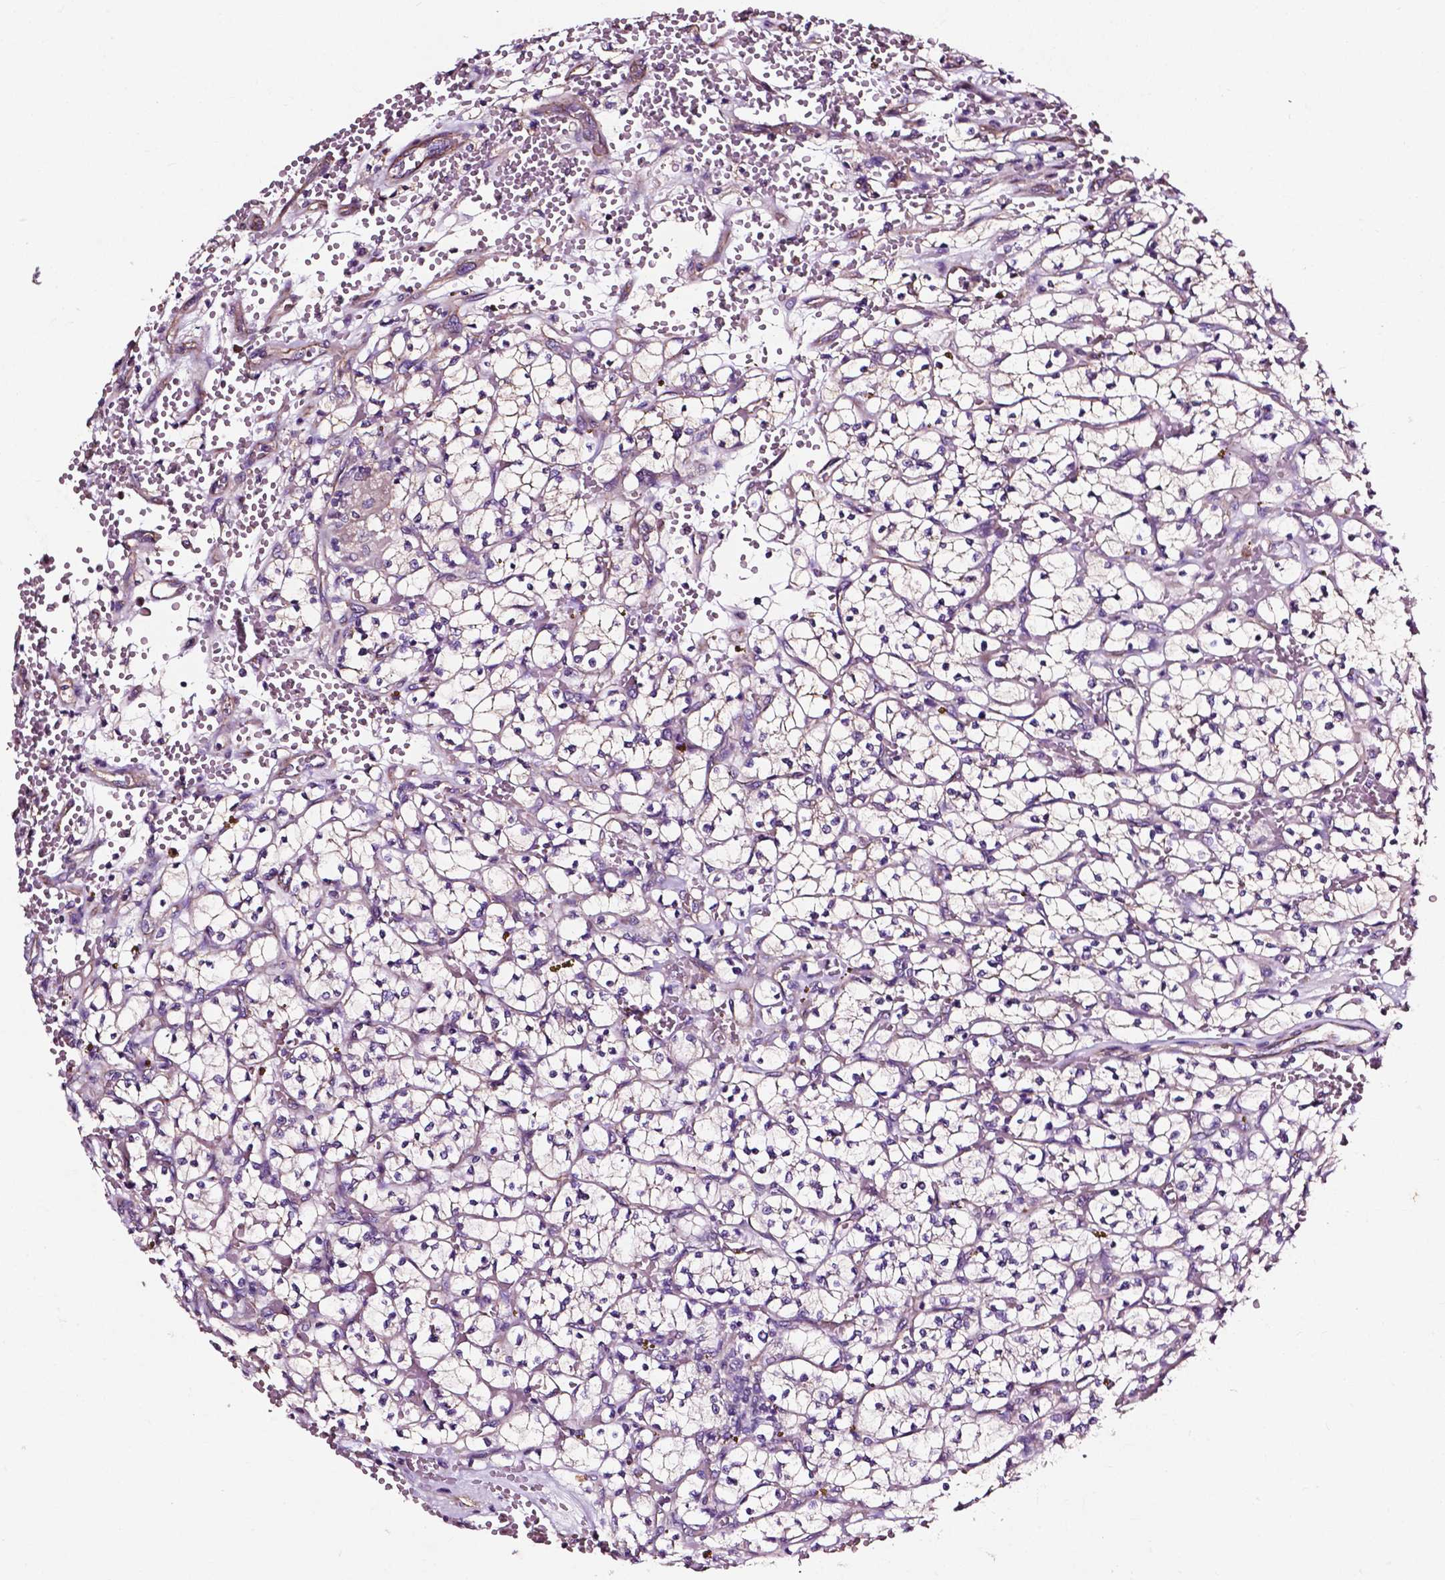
{"staining": {"intensity": "negative", "quantity": "none", "location": "none"}, "tissue": "renal cancer", "cell_type": "Tumor cells", "image_type": "cancer", "snomed": [{"axis": "morphology", "description": "Adenocarcinoma, NOS"}, {"axis": "topography", "description": "Kidney"}], "caption": "IHC micrograph of neoplastic tissue: renal adenocarcinoma stained with DAB (3,3'-diaminobenzidine) reveals no significant protein positivity in tumor cells.", "gene": "ATG16L1", "patient": {"sex": "female", "age": 64}}